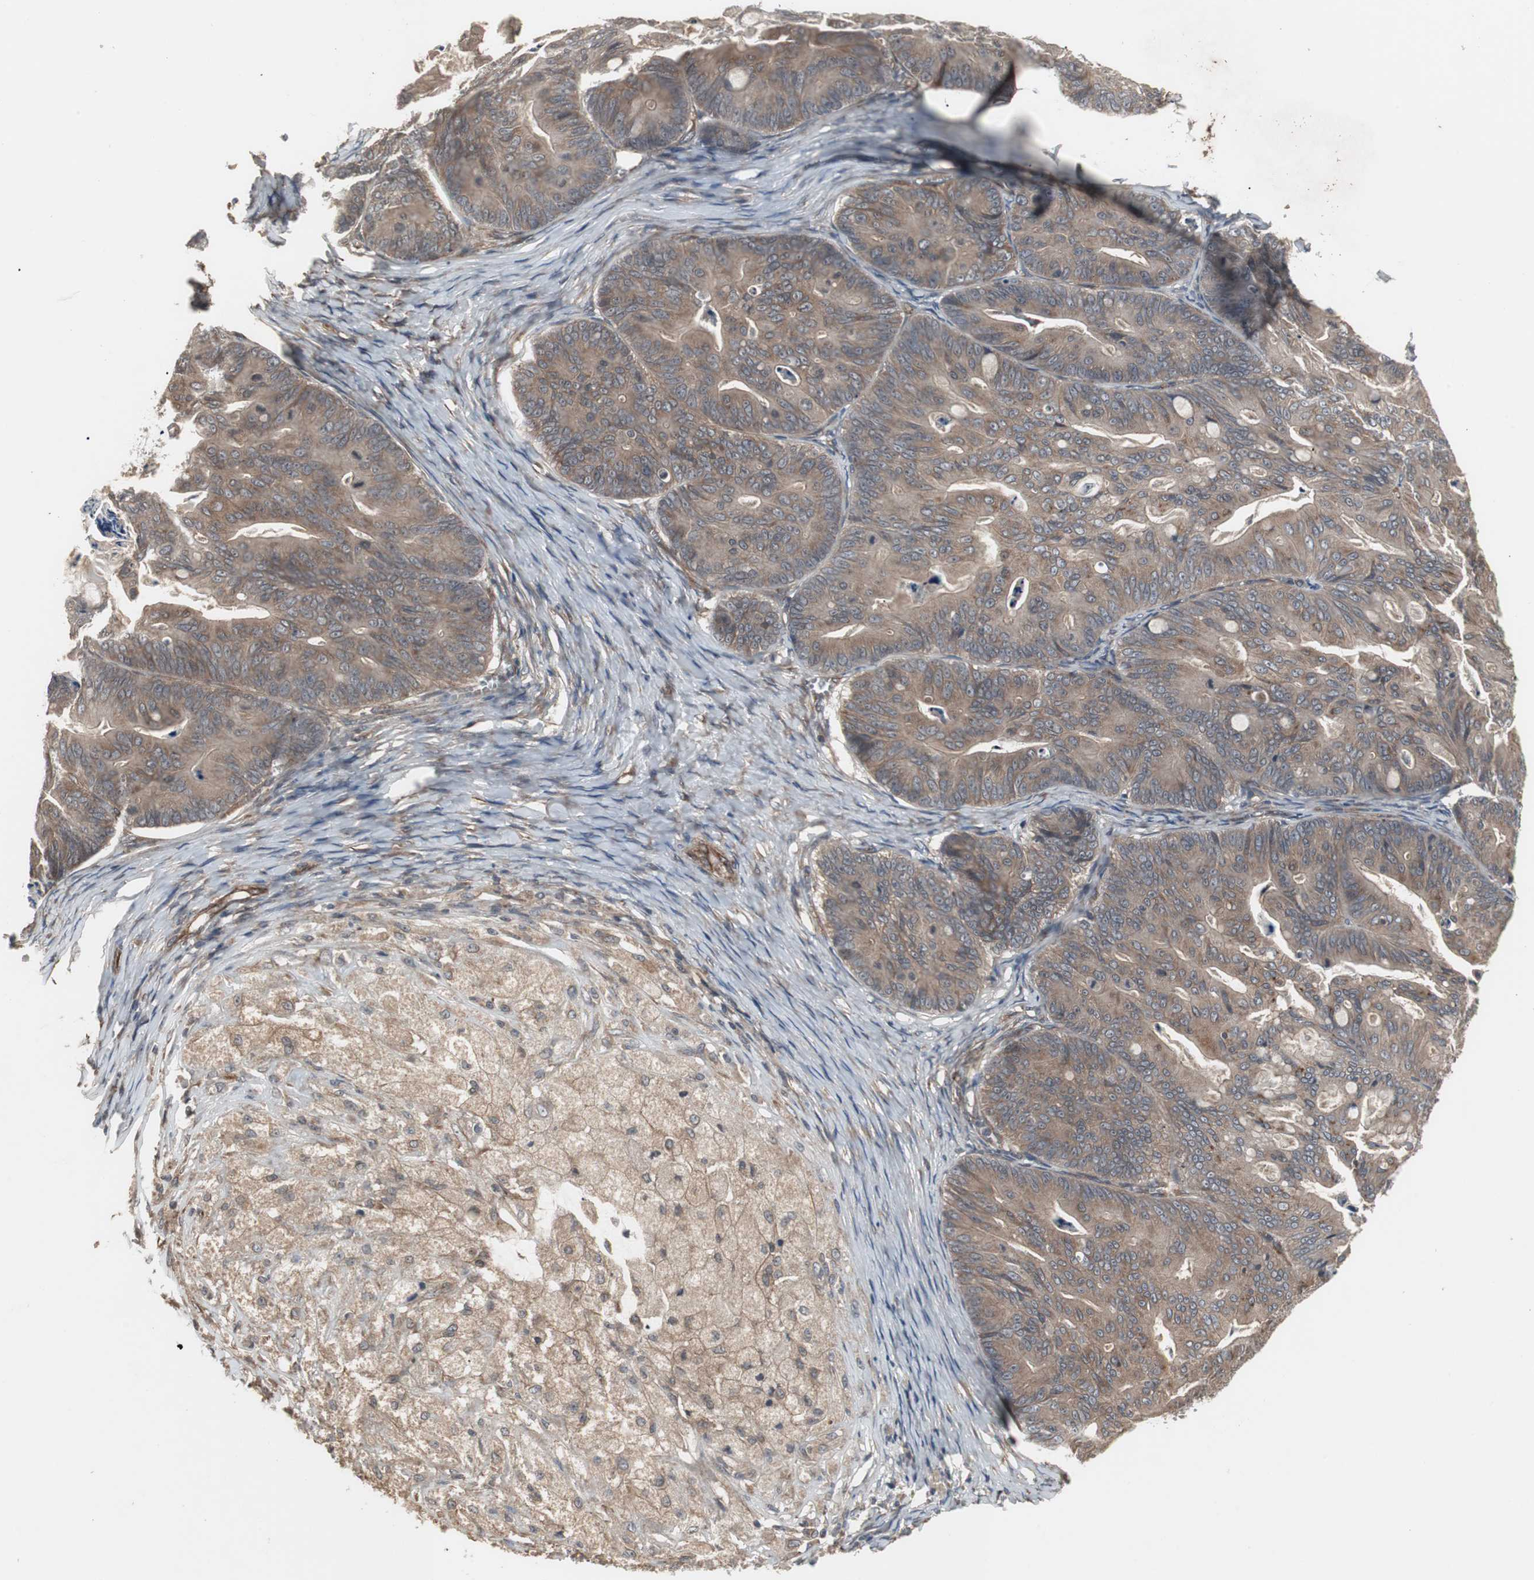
{"staining": {"intensity": "weak", "quantity": ">75%", "location": "cytoplasmic/membranous"}, "tissue": "ovarian cancer", "cell_type": "Tumor cells", "image_type": "cancer", "snomed": [{"axis": "morphology", "description": "Cystadenocarcinoma, mucinous, NOS"}, {"axis": "topography", "description": "Ovary"}], "caption": "Protein expression analysis of ovarian cancer displays weak cytoplasmic/membranous positivity in approximately >75% of tumor cells.", "gene": "ATP2B2", "patient": {"sex": "female", "age": 36}}